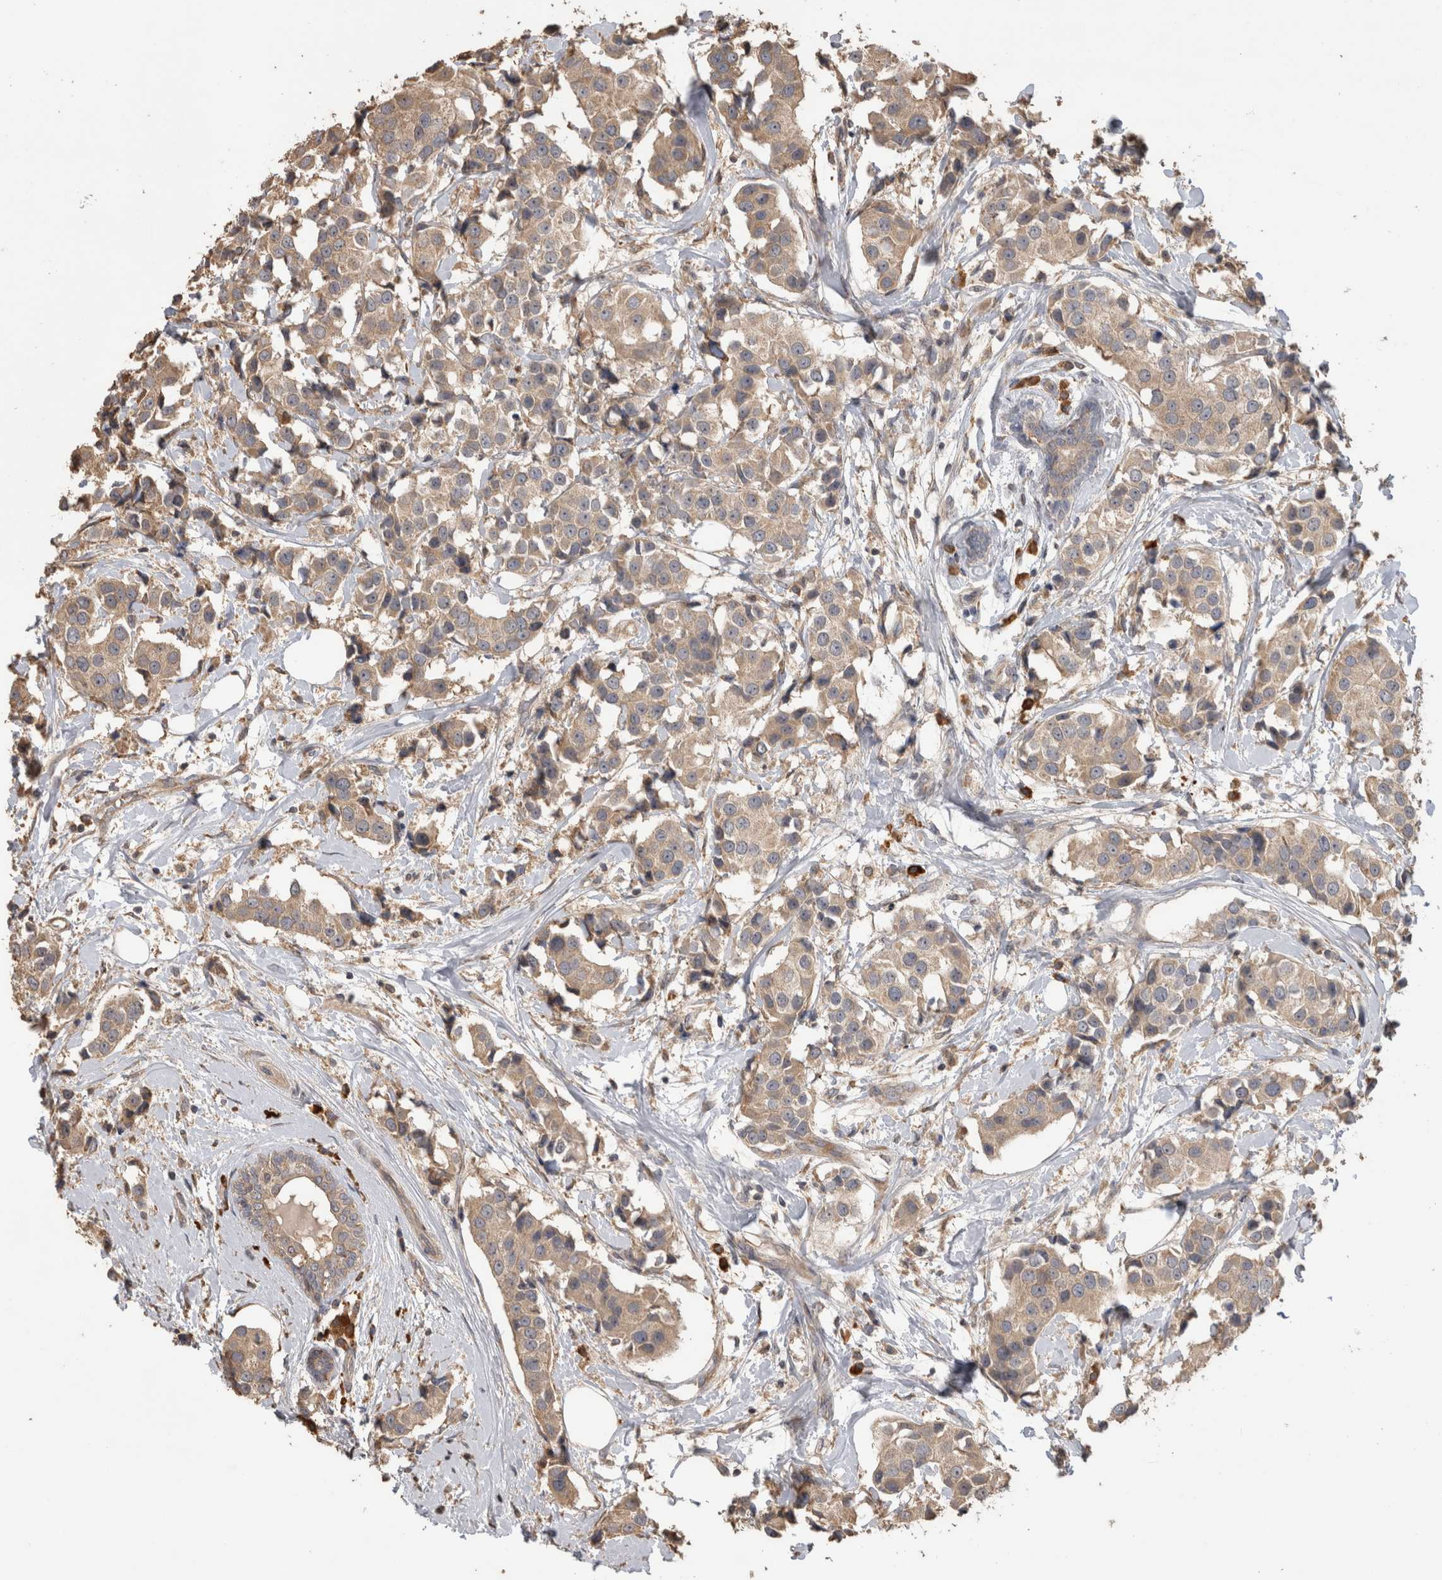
{"staining": {"intensity": "weak", "quantity": ">75%", "location": "cytoplasmic/membranous"}, "tissue": "breast cancer", "cell_type": "Tumor cells", "image_type": "cancer", "snomed": [{"axis": "morphology", "description": "Normal tissue, NOS"}, {"axis": "morphology", "description": "Duct carcinoma"}, {"axis": "topography", "description": "Breast"}], "caption": "Human breast cancer stained with a protein marker reveals weak staining in tumor cells.", "gene": "TBCE", "patient": {"sex": "female", "age": 39}}